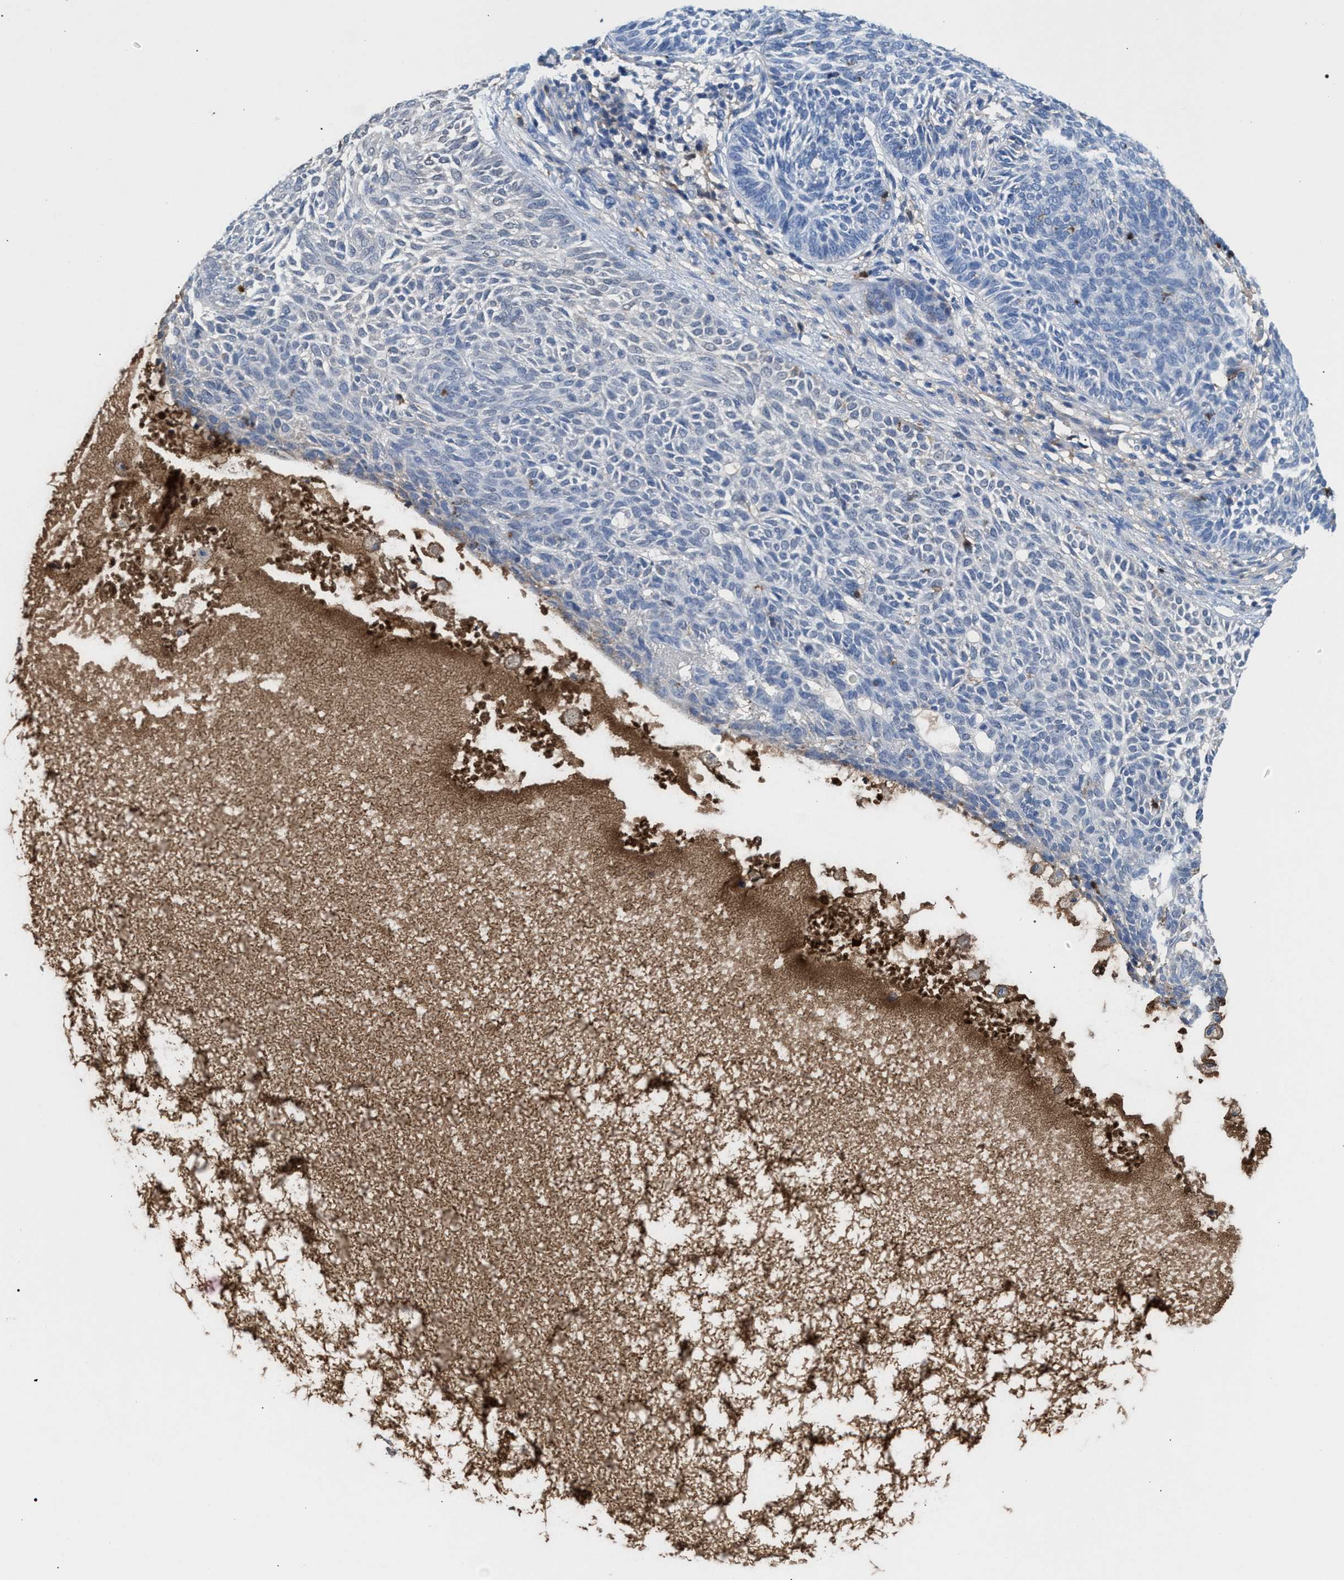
{"staining": {"intensity": "negative", "quantity": "none", "location": "none"}, "tissue": "skin cancer", "cell_type": "Tumor cells", "image_type": "cancer", "snomed": [{"axis": "morphology", "description": "Basal cell carcinoma"}, {"axis": "topography", "description": "Skin"}], "caption": "A histopathology image of skin cancer (basal cell carcinoma) stained for a protein reveals no brown staining in tumor cells. (Stains: DAB immunohistochemistry with hematoxylin counter stain, Microscopy: brightfield microscopy at high magnification).", "gene": "APOH", "patient": {"sex": "male", "age": 87}}